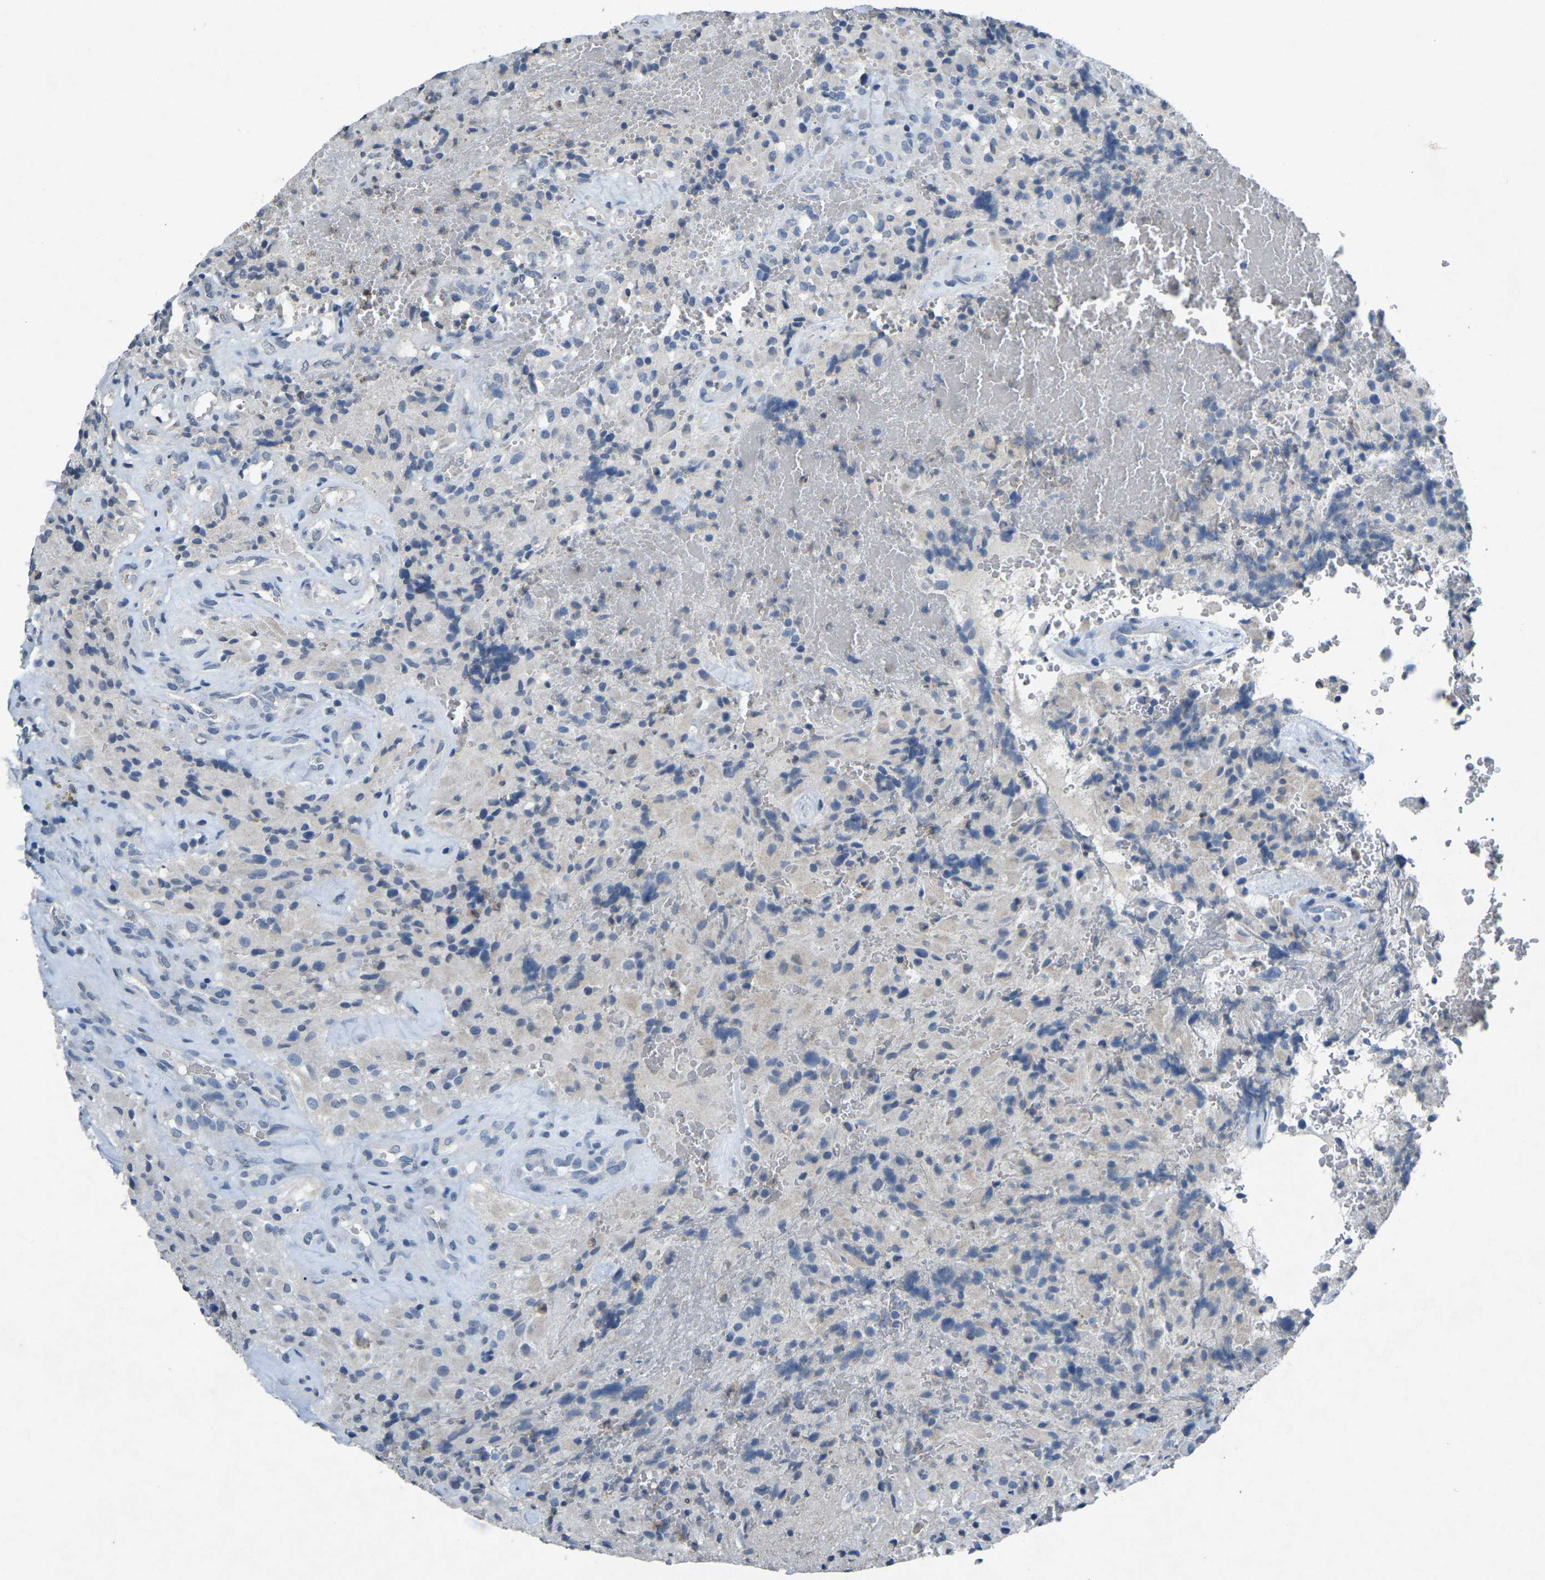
{"staining": {"intensity": "negative", "quantity": "none", "location": "none"}, "tissue": "glioma", "cell_type": "Tumor cells", "image_type": "cancer", "snomed": [{"axis": "morphology", "description": "Glioma, malignant, High grade"}, {"axis": "topography", "description": "Brain"}], "caption": "A photomicrograph of glioma stained for a protein exhibits no brown staining in tumor cells.", "gene": "PLG", "patient": {"sex": "male", "age": 71}}